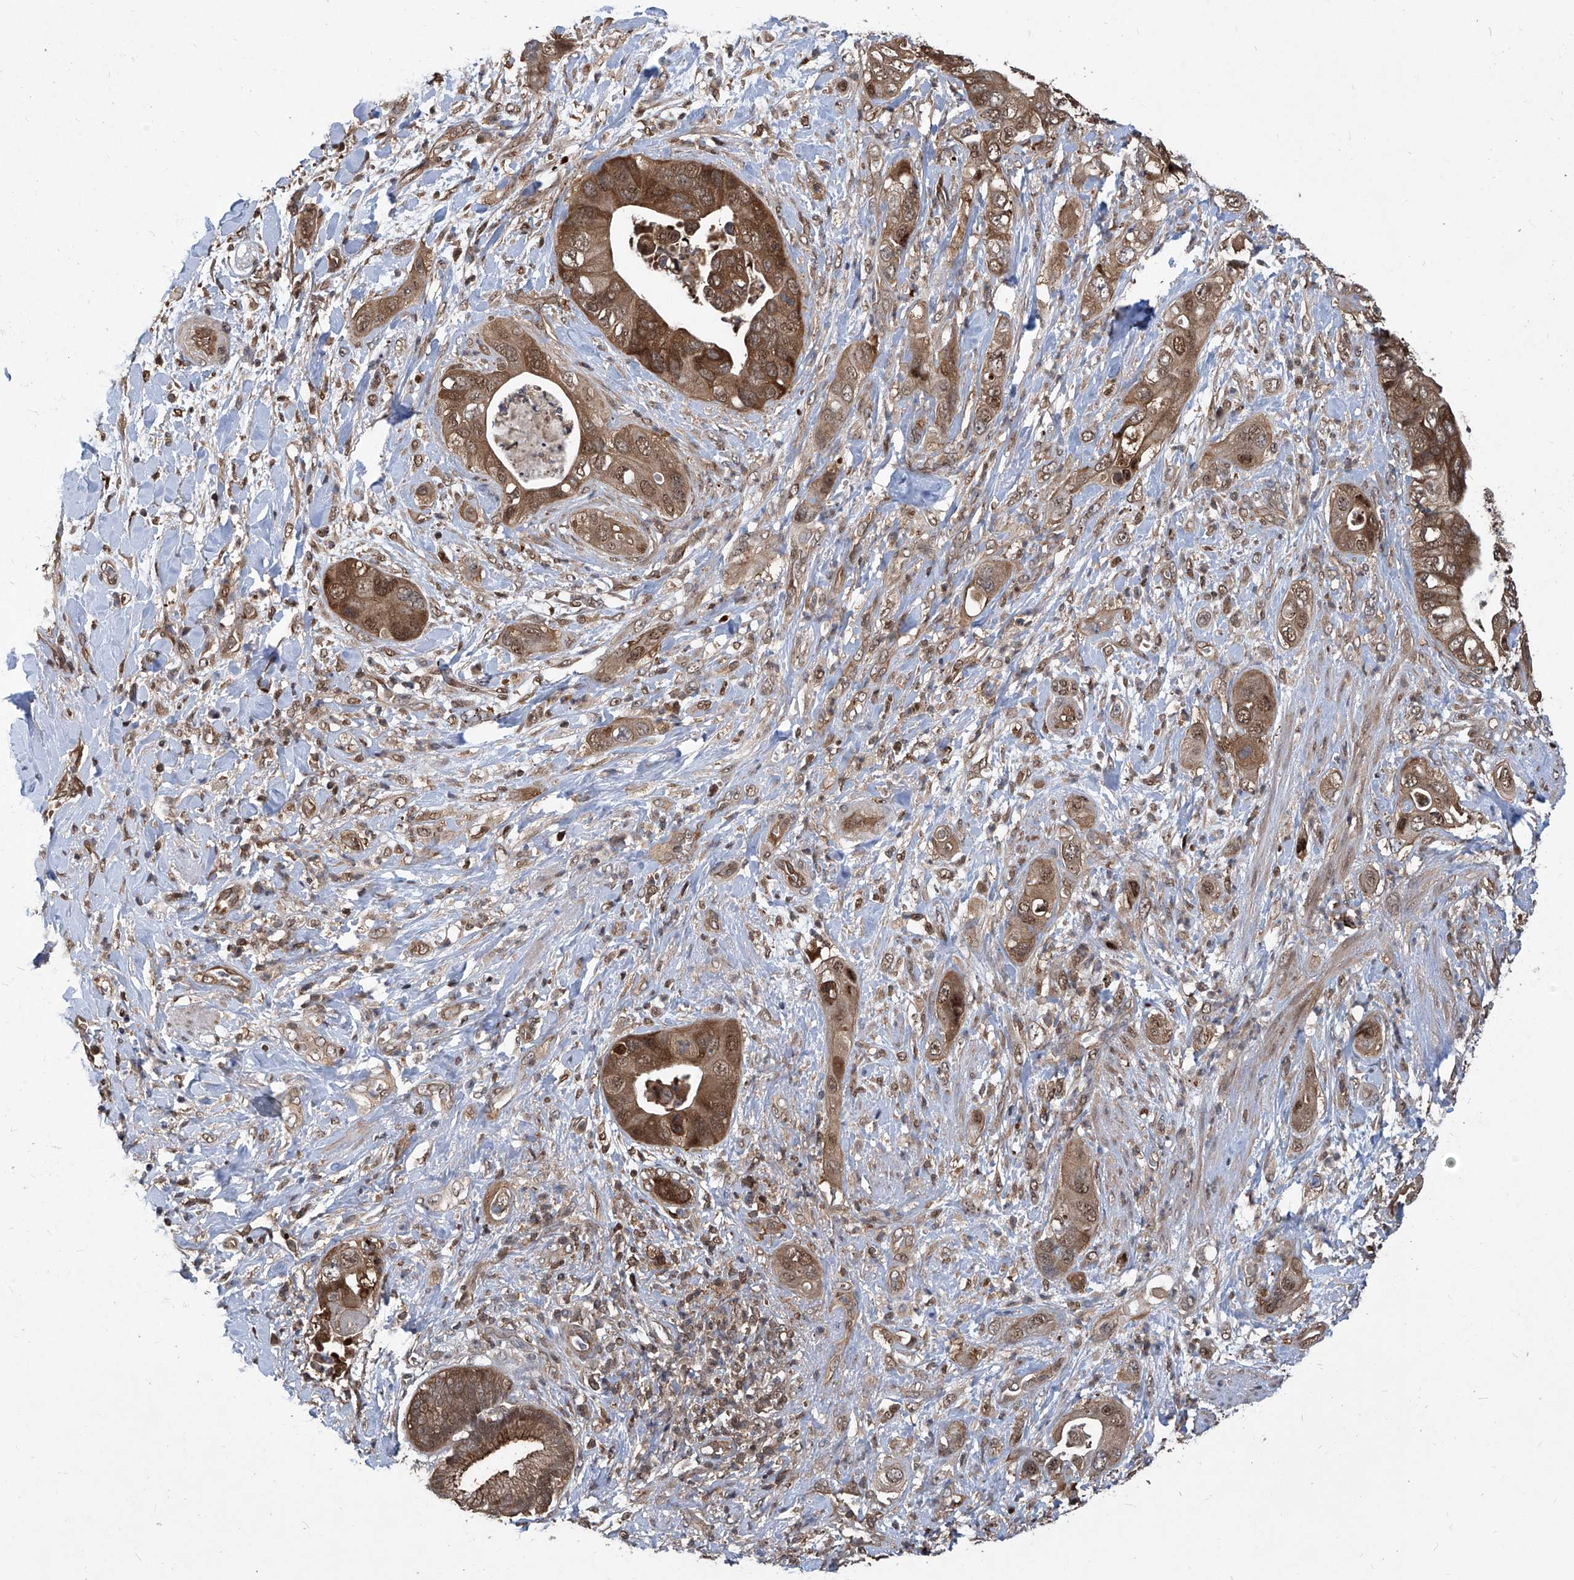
{"staining": {"intensity": "moderate", "quantity": ">75%", "location": "cytoplasmic/membranous,nuclear"}, "tissue": "pancreatic cancer", "cell_type": "Tumor cells", "image_type": "cancer", "snomed": [{"axis": "morphology", "description": "Adenocarcinoma, NOS"}, {"axis": "topography", "description": "Pancreas"}], "caption": "Pancreatic adenocarcinoma stained with immunohistochemistry shows moderate cytoplasmic/membranous and nuclear positivity in about >75% of tumor cells.", "gene": "PSMB1", "patient": {"sex": "female", "age": 78}}